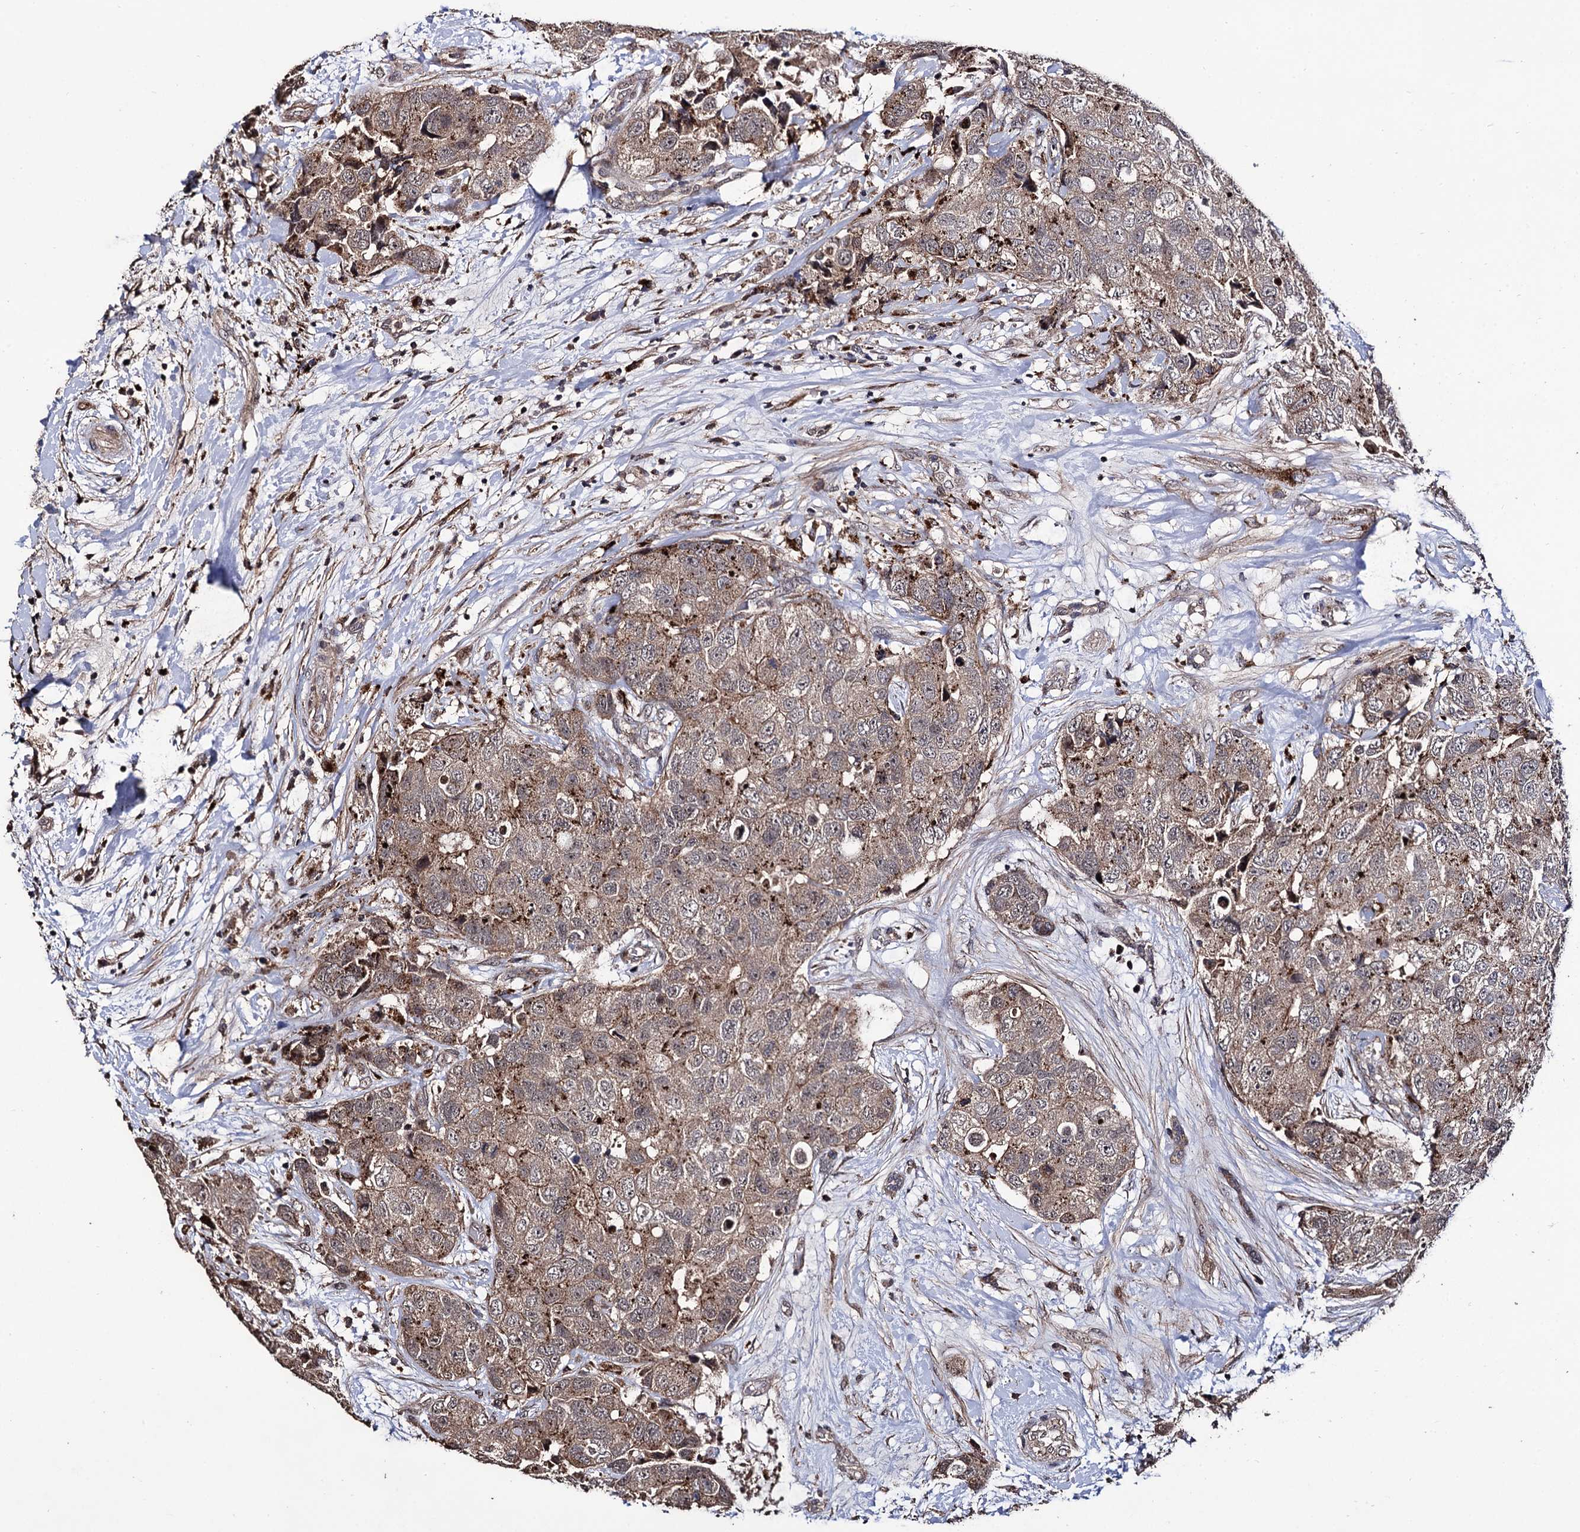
{"staining": {"intensity": "moderate", "quantity": ">75%", "location": "cytoplasmic/membranous"}, "tissue": "breast cancer", "cell_type": "Tumor cells", "image_type": "cancer", "snomed": [{"axis": "morphology", "description": "Duct carcinoma"}, {"axis": "topography", "description": "Breast"}], "caption": "There is medium levels of moderate cytoplasmic/membranous expression in tumor cells of breast intraductal carcinoma, as demonstrated by immunohistochemical staining (brown color).", "gene": "MICAL2", "patient": {"sex": "female", "age": 62}}